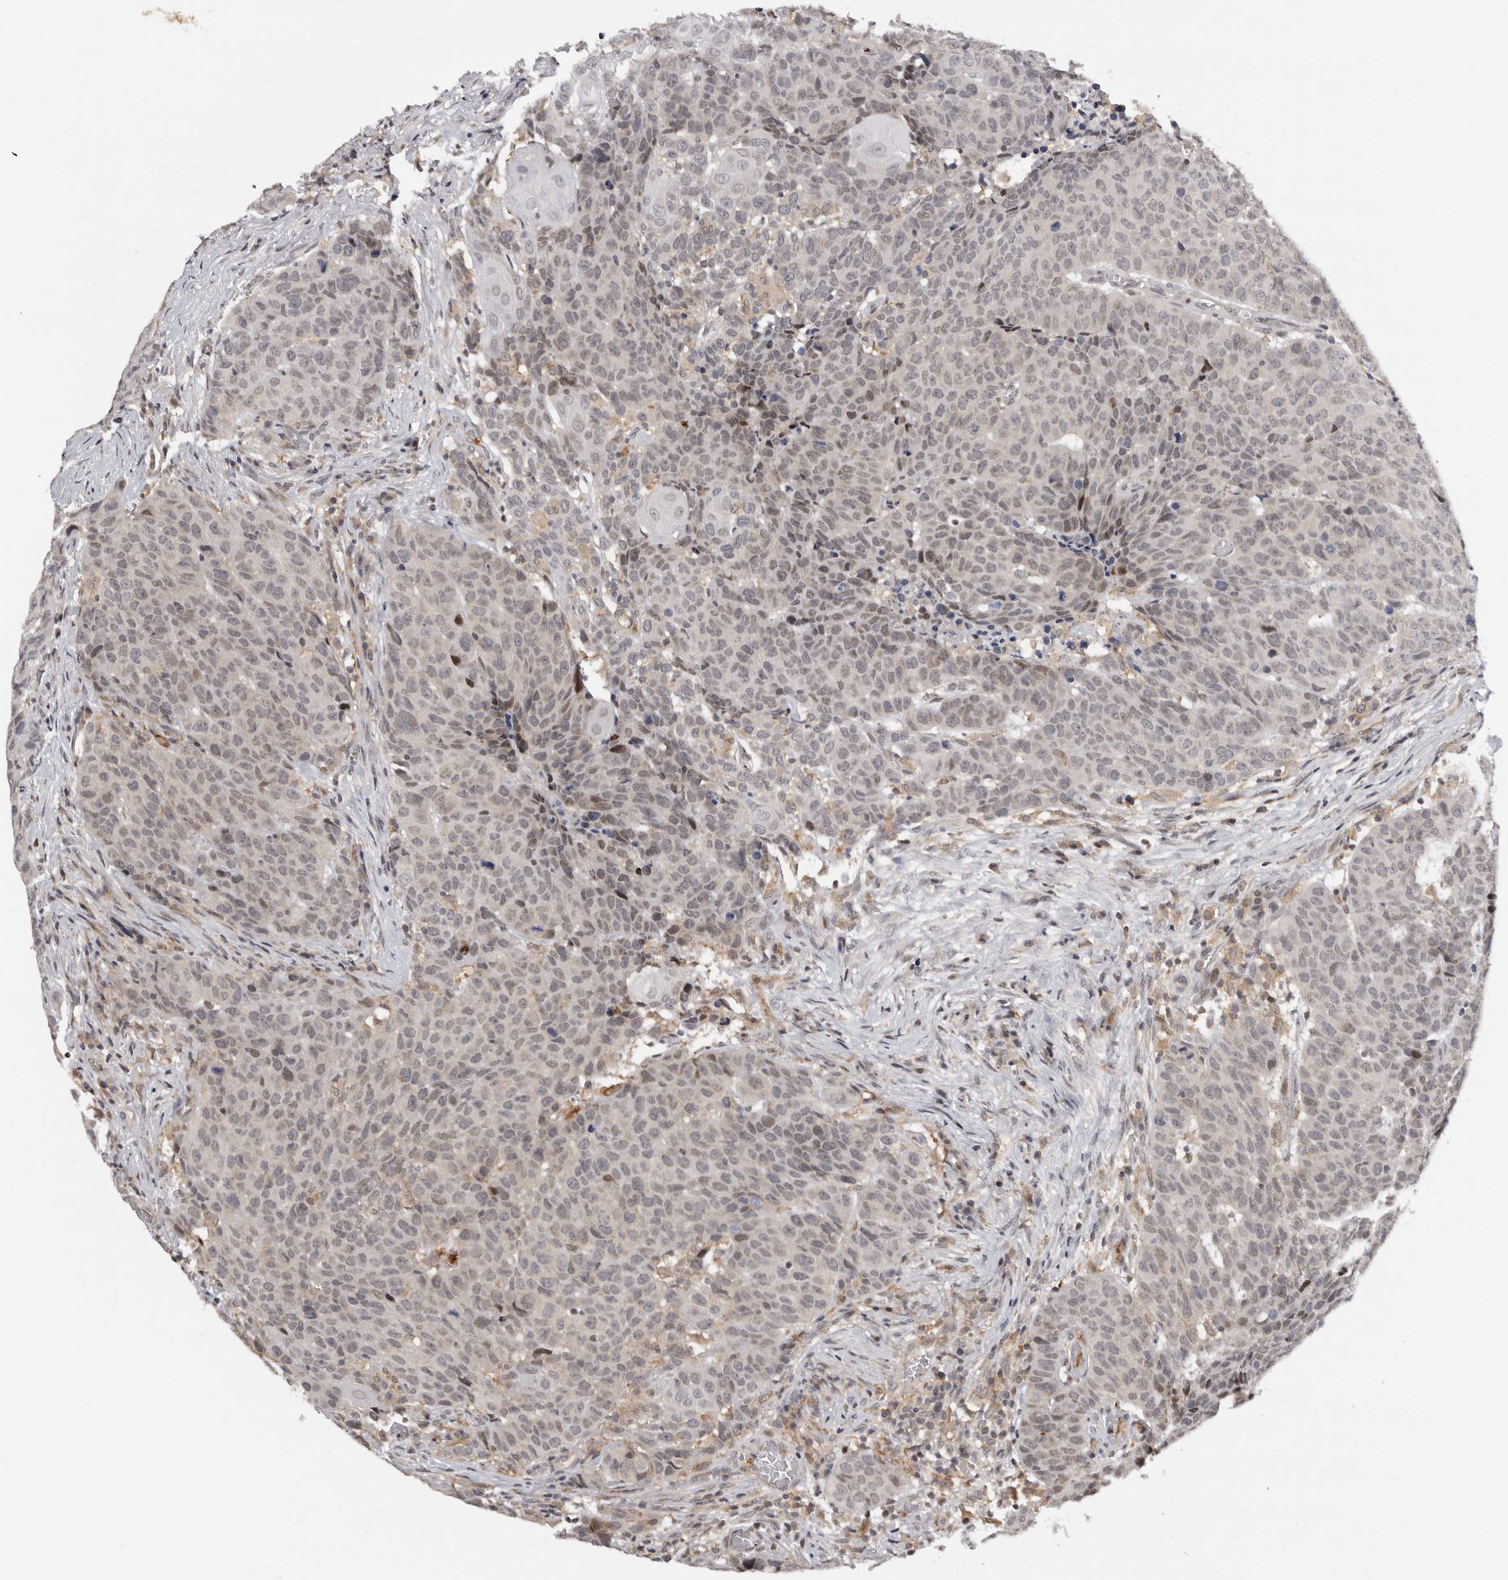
{"staining": {"intensity": "negative", "quantity": "none", "location": "none"}, "tissue": "head and neck cancer", "cell_type": "Tumor cells", "image_type": "cancer", "snomed": [{"axis": "morphology", "description": "Squamous cell carcinoma, NOS"}, {"axis": "topography", "description": "Head-Neck"}], "caption": "Tumor cells show no significant protein positivity in head and neck cancer (squamous cell carcinoma).", "gene": "KIF2B", "patient": {"sex": "male", "age": 66}}